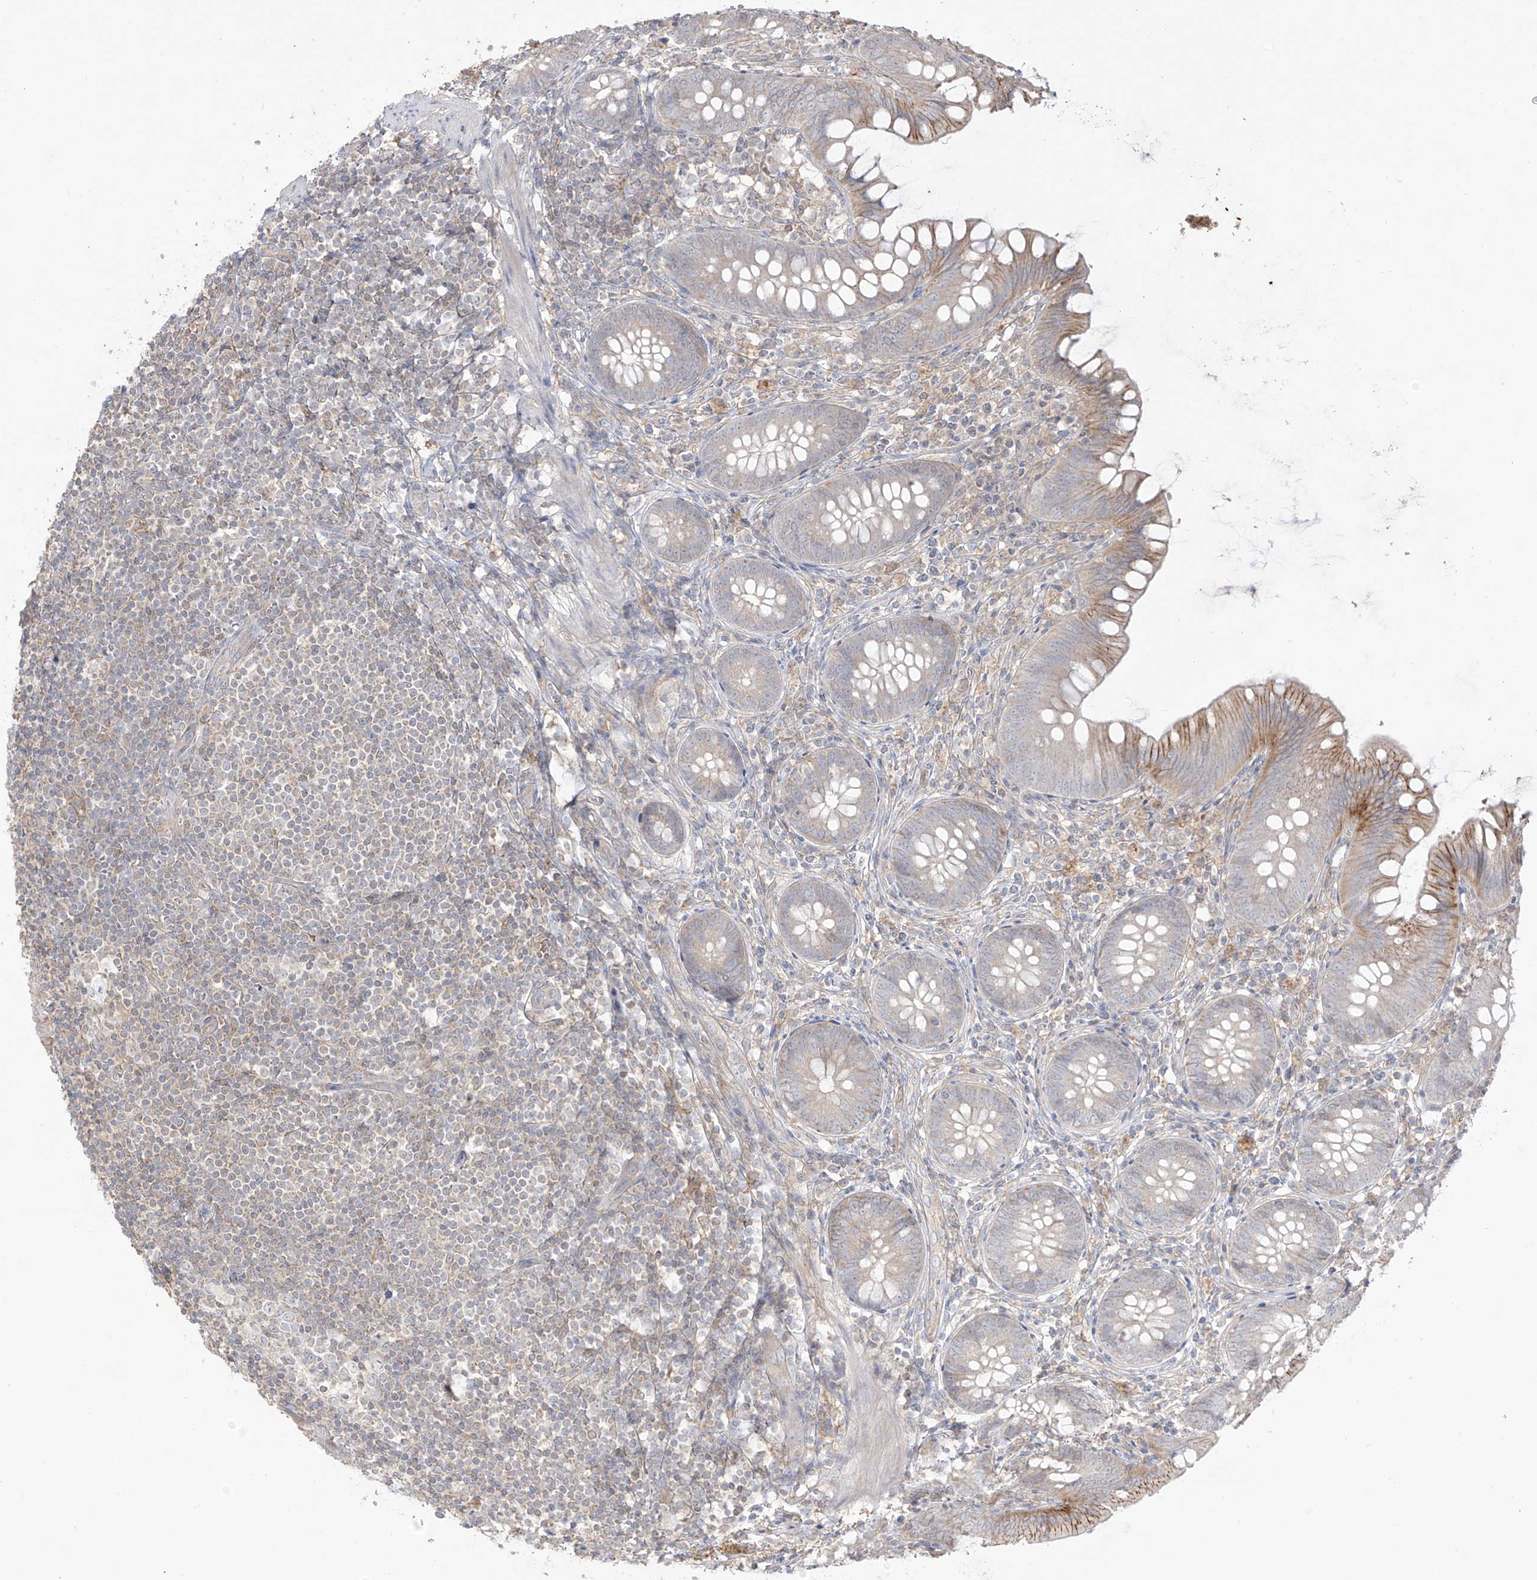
{"staining": {"intensity": "moderate", "quantity": "<25%", "location": "cytoplasmic/membranous"}, "tissue": "appendix", "cell_type": "Glandular cells", "image_type": "normal", "snomed": [{"axis": "morphology", "description": "Normal tissue, NOS"}, {"axis": "topography", "description": "Appendix"}], "caption": "Immunohistochemical staining of benign human appendix demonstrates moderate cytoplasmic/membranous protein positivity in about <25% of glandular cells. (Stains: DAB (3,3'-diaminobenzidine) in brown, nuclei in blue, Microscopy: brightfield microscopy at high magnification).", "gene": "ANGEL2", "patient": {"sex": "female", "age": 62}}